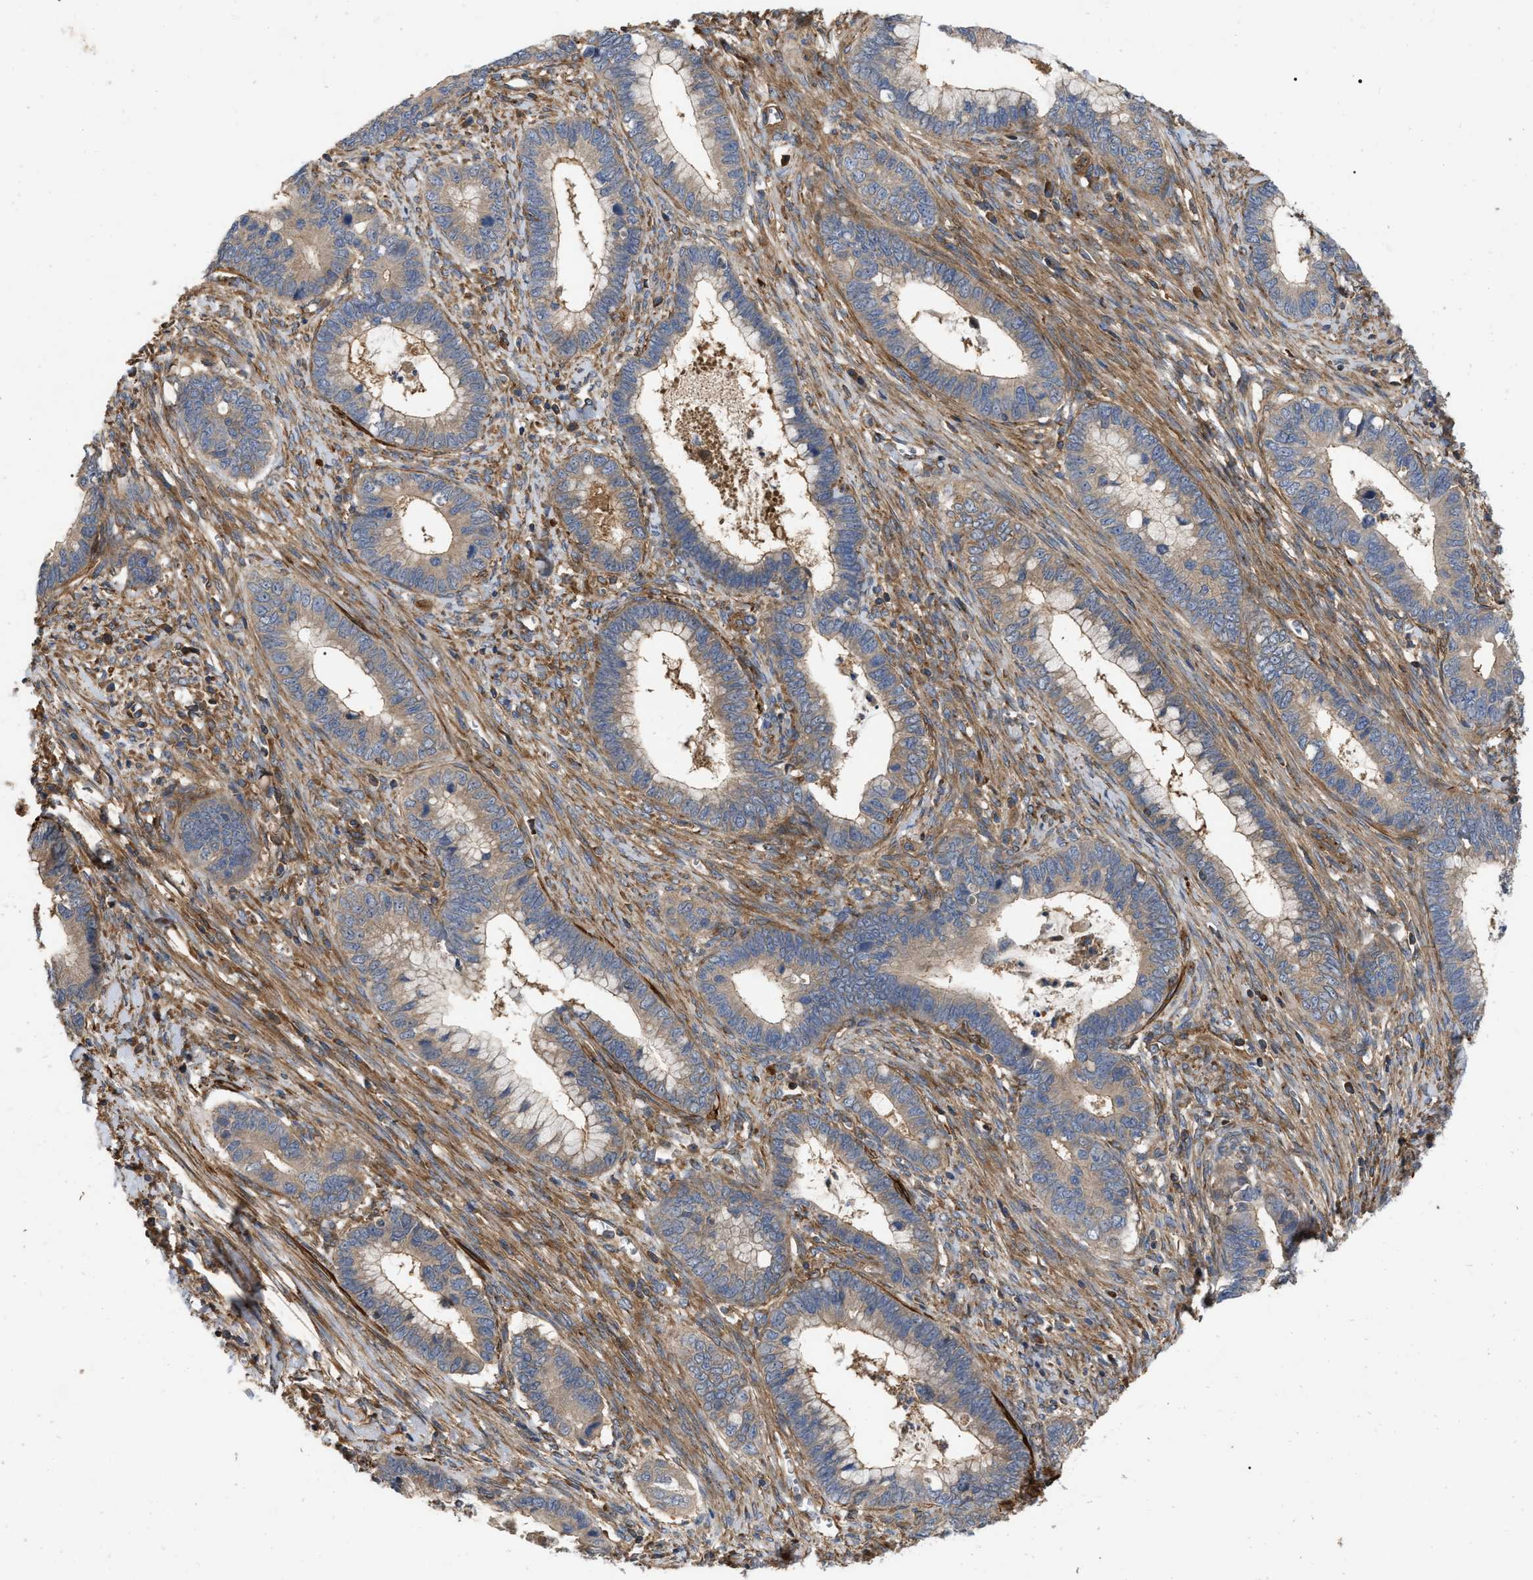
{"staining": {"intensity": "weak", "quantity": ">75%", "location": "cytoplasmic/membranous"}, "tissue": "cervical cancer", "cell_type": "Tumor cells", "image_type": "cancer", "snomed": [{"axis": "morphology", "description": "Adenocarcinoma, NOS"}, {"axis": "topography", "description": "Cervix"}], "caption": "A photomicrograph of adenocarcinoma (cervical) stained for a protein reveals weak cytoplasmic/membranous brown staining in tumor cells.", "gene": "RABEP1", "patient": {"sex": "female", "age": 44}}